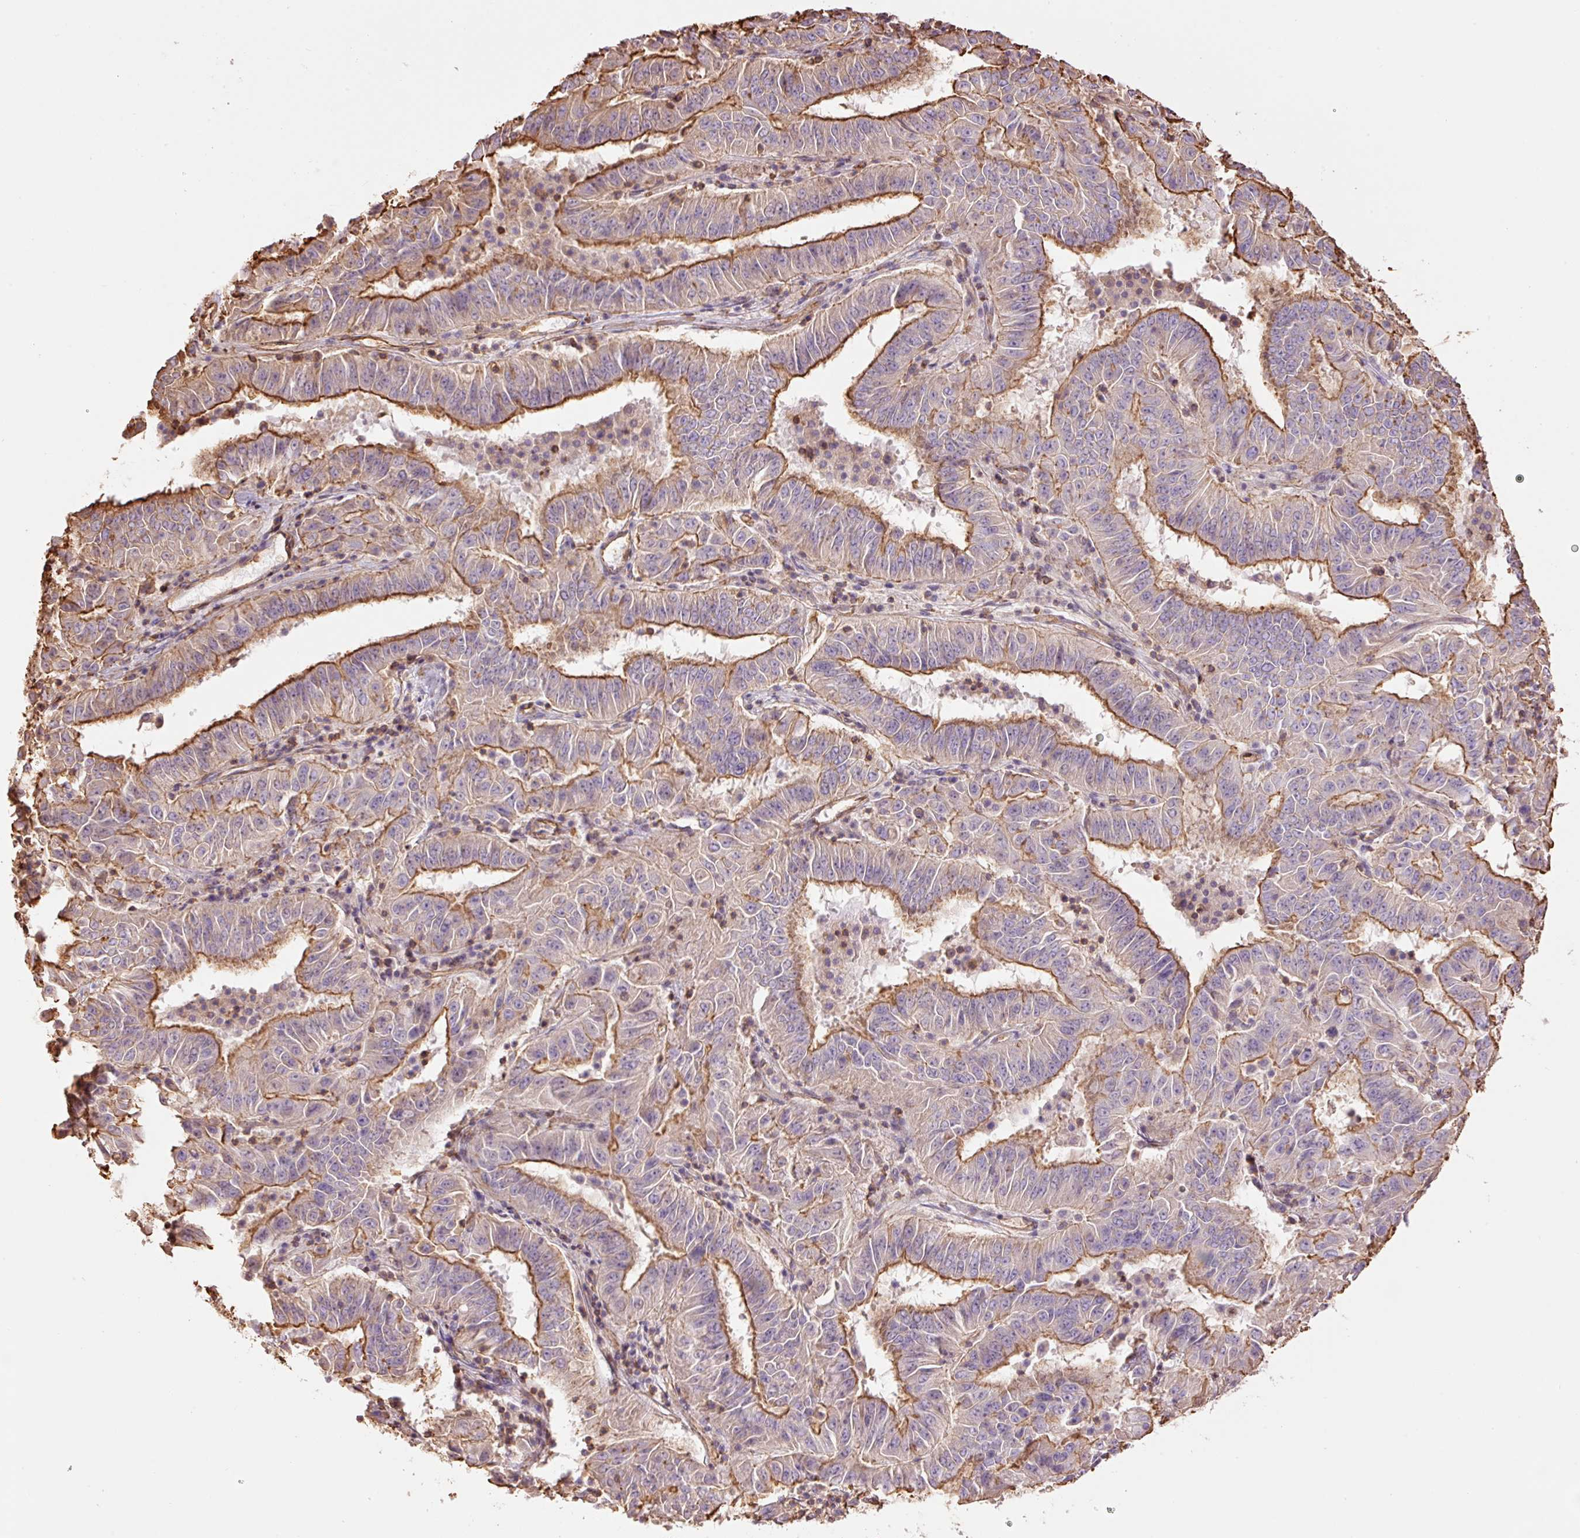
{"staining": {"intensity": "moderate", "quantity": "25%-75%", "location": "cytoplasmic/membranous"}, "tissue": "pancreatic cancer", "cell_type": "Tumor cells", "image_type": "cancer", "snomed": [{"axis": "morphology", "description": "Adenocarcinoma, NOS"}, {"axis": "topography", "description": "Pancreas"}], "caption": "Immunohistochemical staining of human pancreatic adenocarcinoma displays medium levels of moderate cytoplasmic/membranous protein staining in approximately 25%-75% of tumor cells.", "gene": "PPP1R1B", "patient": {"sex": "male", "age": 63}}